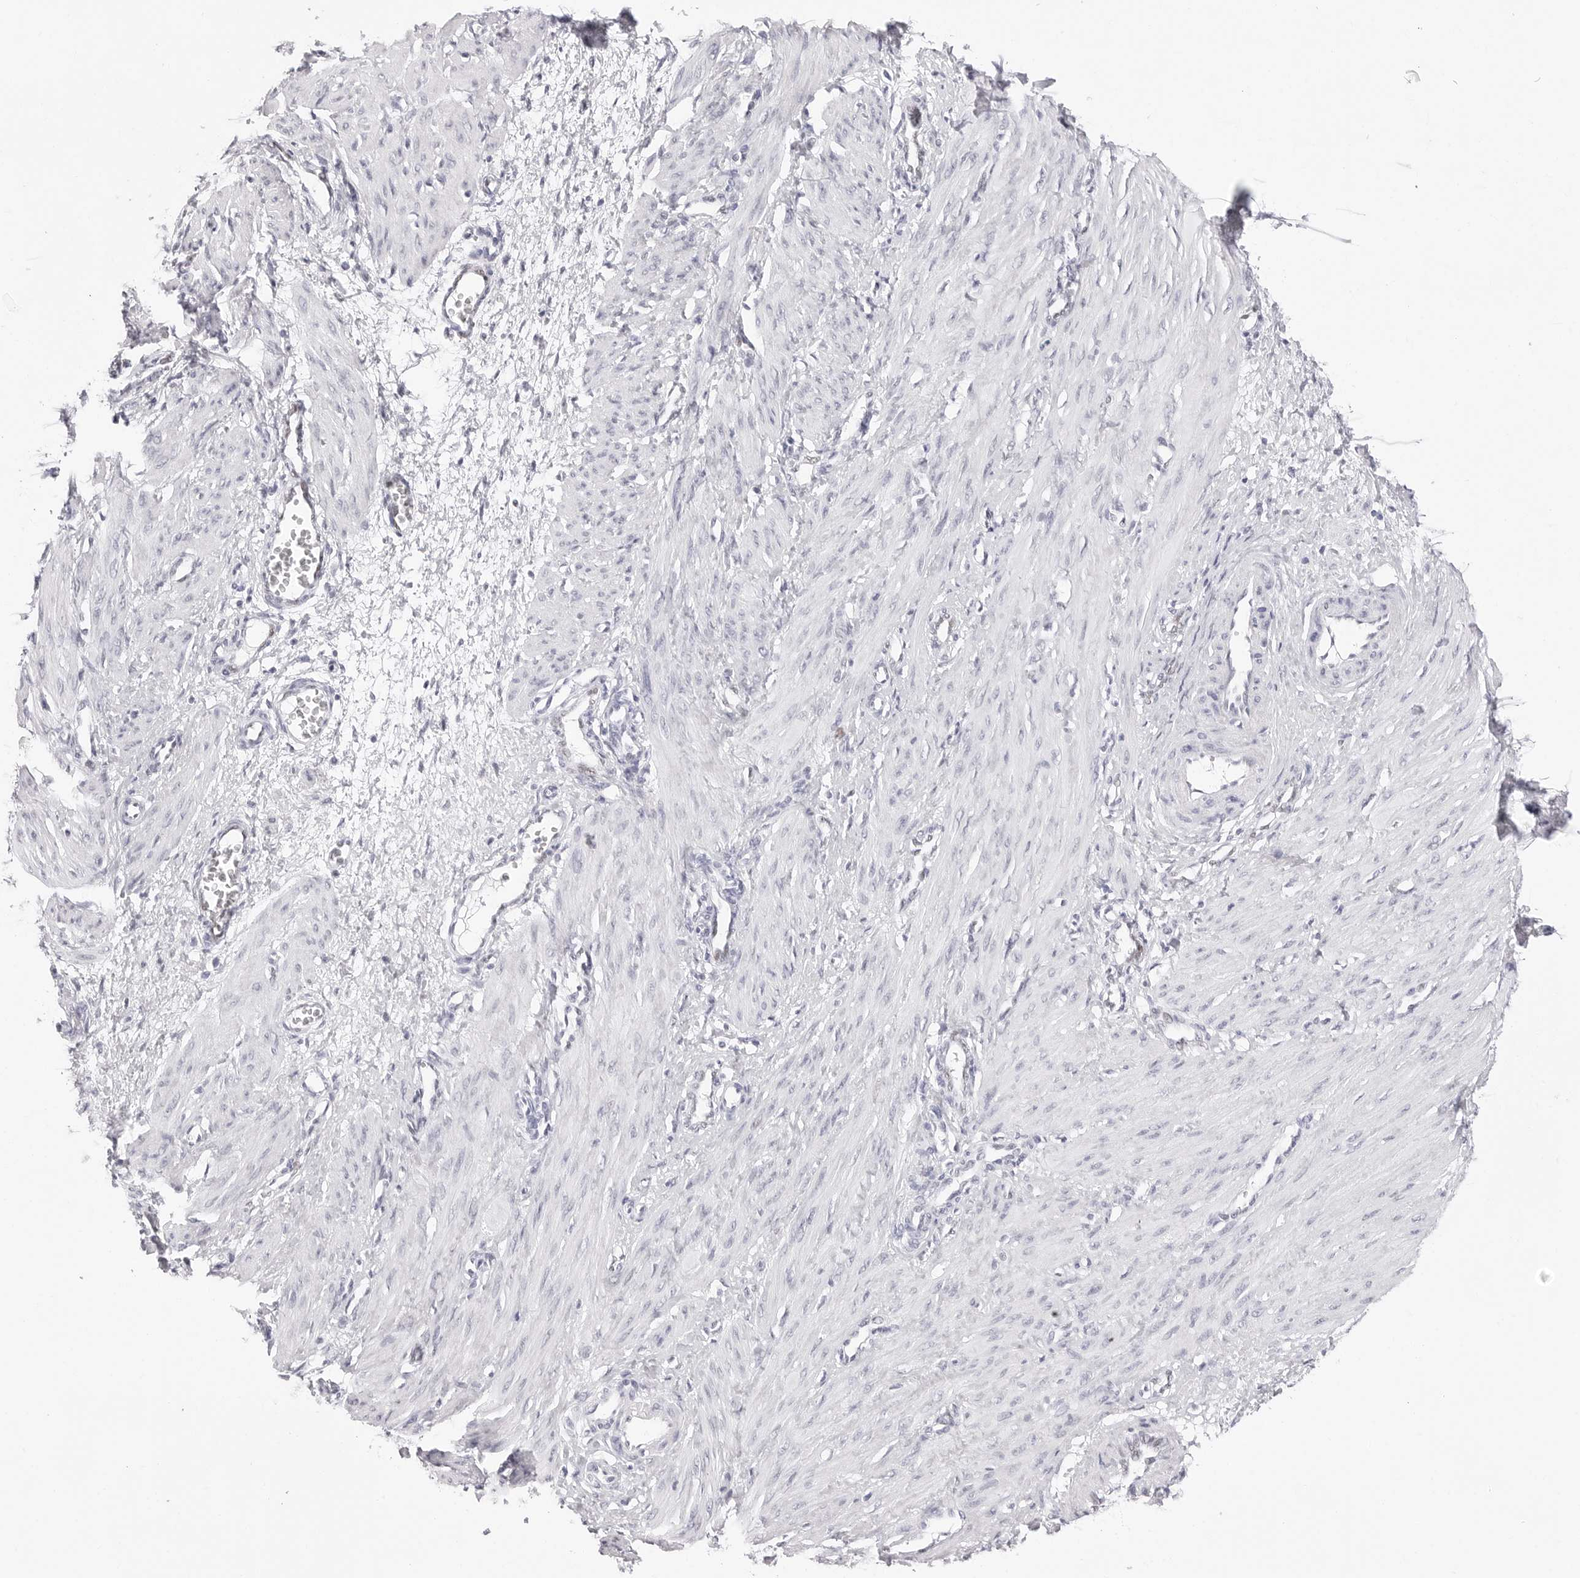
{"staining": {"intensity": "negative", "quantity": "none", "location": "none"}, "tissue": "smooth muscle", "cell_type": "Smooth muscle cells", "image_type": "normal", "snomed": [{"axis": "morphology", "description": "Normal tissue, NOS"}, {"axis": "topography", "description": "Endometrium"}], "caption": "There is no significant staining in smooth muscle cells of smooth muscle. (Stains: DAB (3,3'-diaminobenzidine) immunohistochemistry with hematoxylin counter stain, Microscopy: brightfield microscopy at high magnification).", "gene": "NASP", "patient": {"sex": "female", "age": 33}}